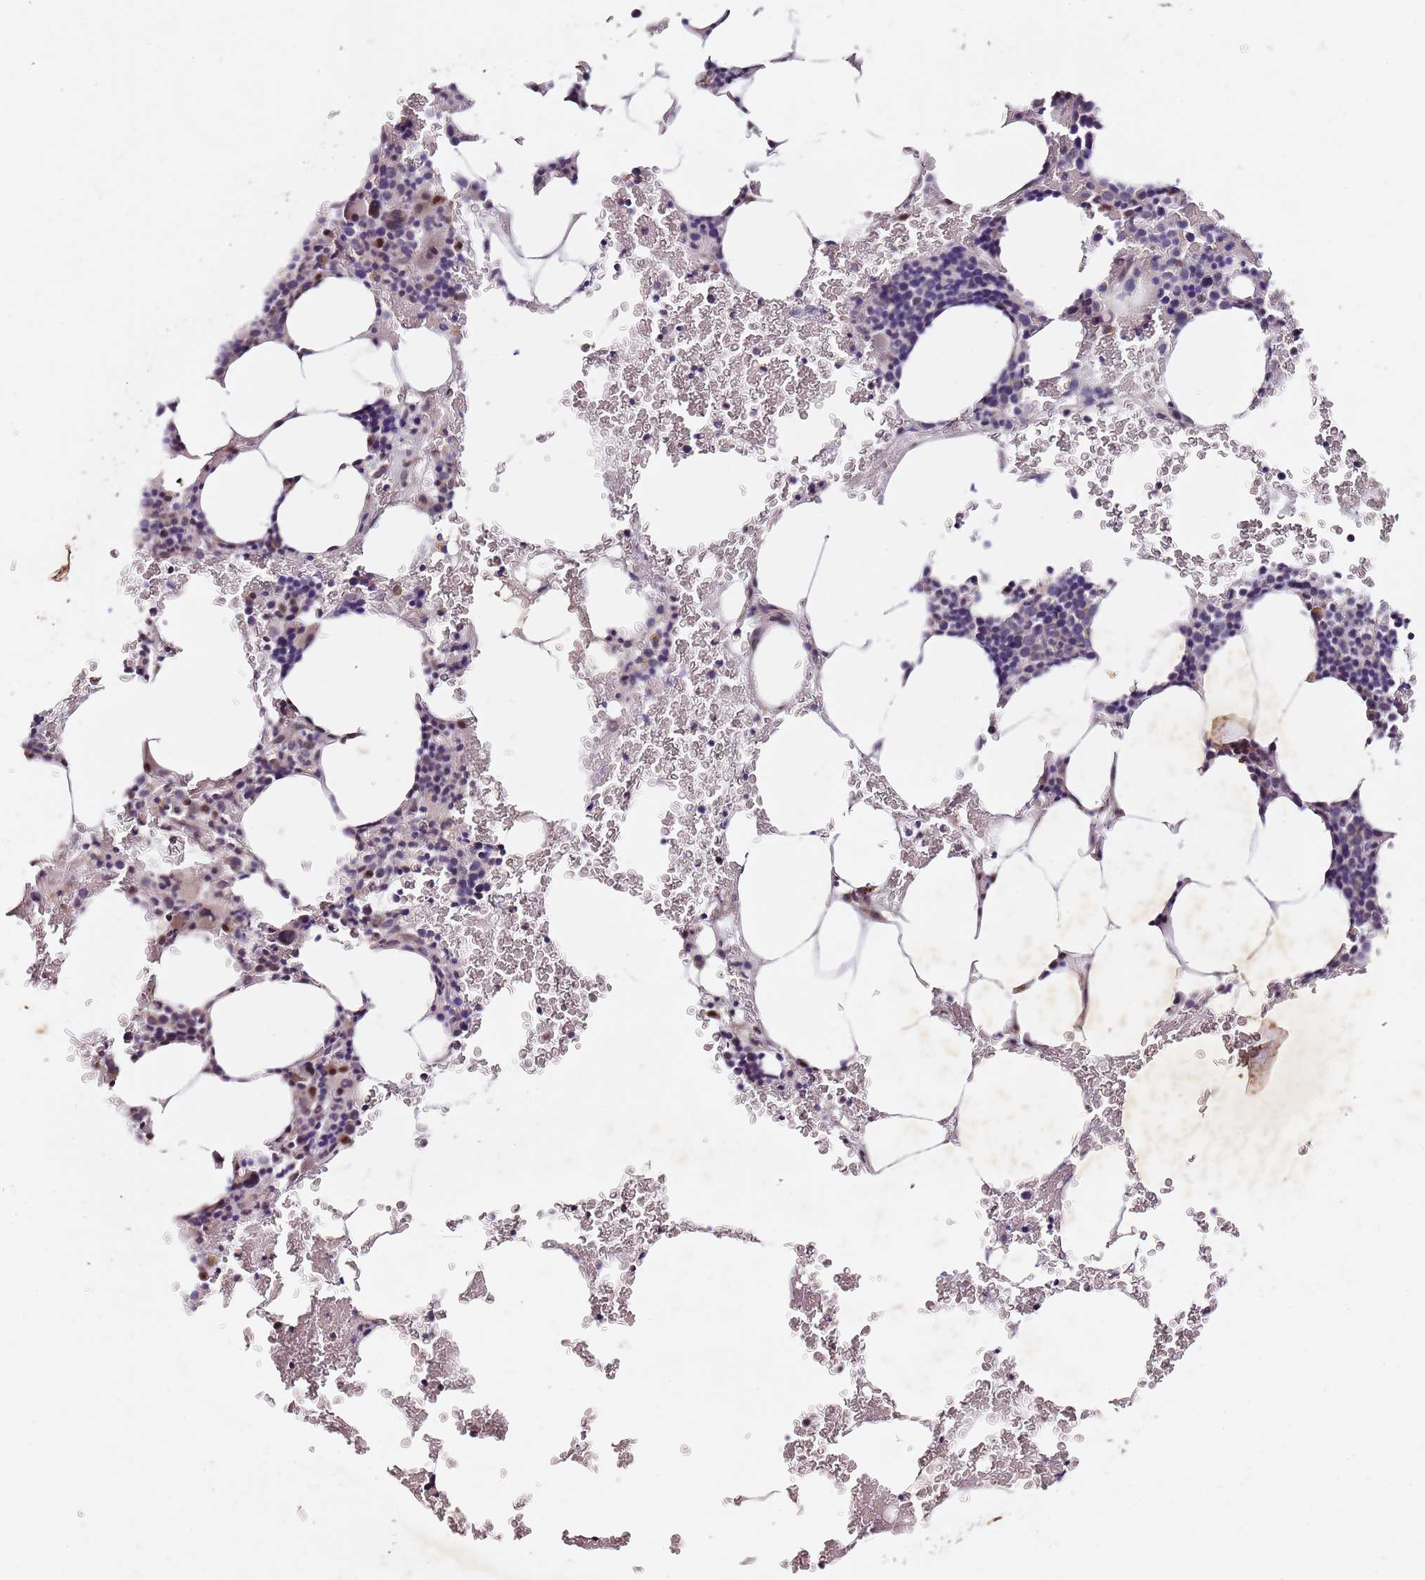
{"staining": {"intensity": "weak", "quantity": "<25%", "location": "cytoplasmic/membranous"}, "tissue": "bone marrow", "cell_type": "Hematopoietic cells", "image_type": "normal", "snomed": [{"axis": "morphology", "description": "Normal tissue, NOS"}, {"axis": "topography", "description": "Bone marrow"}], "caption": "Immunohistochemical staining of unremarkable bone marrow reveals no significant positivity in hematopoietic cells.", "gene": "TBC1D9", "patient": {"sex": "female", "age": 58}}